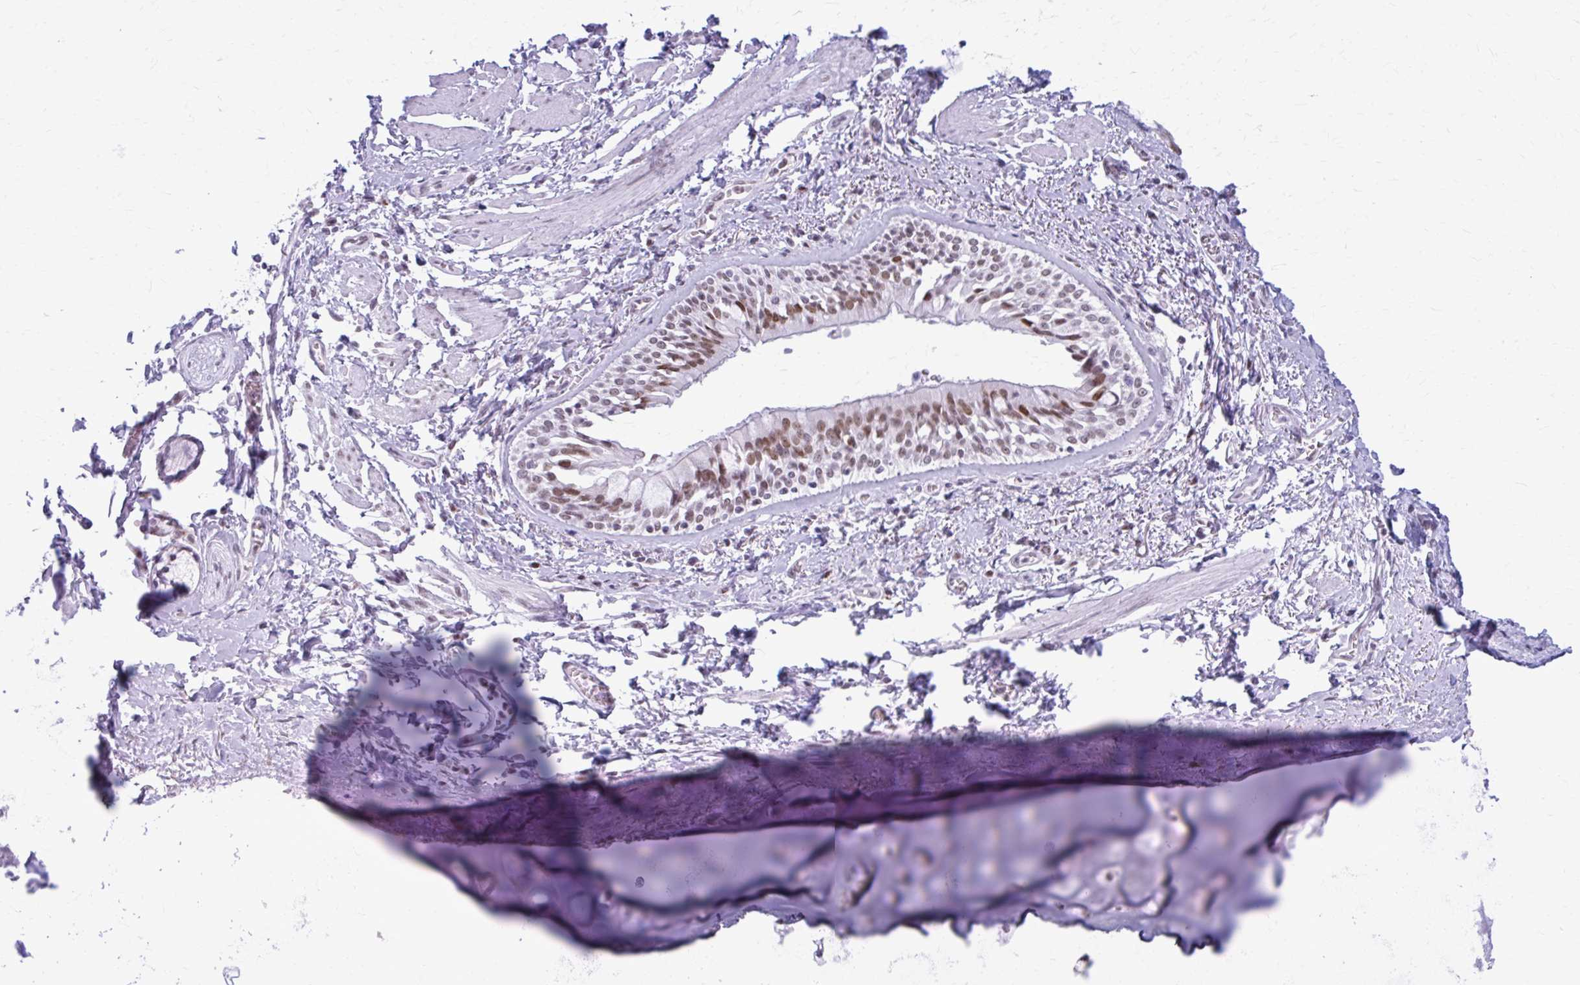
{"staining": {"intensity": "negative", "quantity": "none", "location": "none"}, "tissue": "adipose tissue", "cell_type": "Adipocytes", "image_type": "normal", "snomed": [{"axis": "morphology", "description": "Normal tissue, NOS"}, {"axis": "morphology", "description": "Degeneration, NOS"}, {"axis": "topography", "description": "Cartilage tissue"}, {"axis": "topography", "description": "Lung"}], "caption": "Immunohistochemistry (IHC) photomicrograph of benign adipose tissue: adipose tissue stained with DAB displays no significant protein staining in adipocytes.", "gene": "PABIR1", "patient": {"sex": "female", "age": 61}}